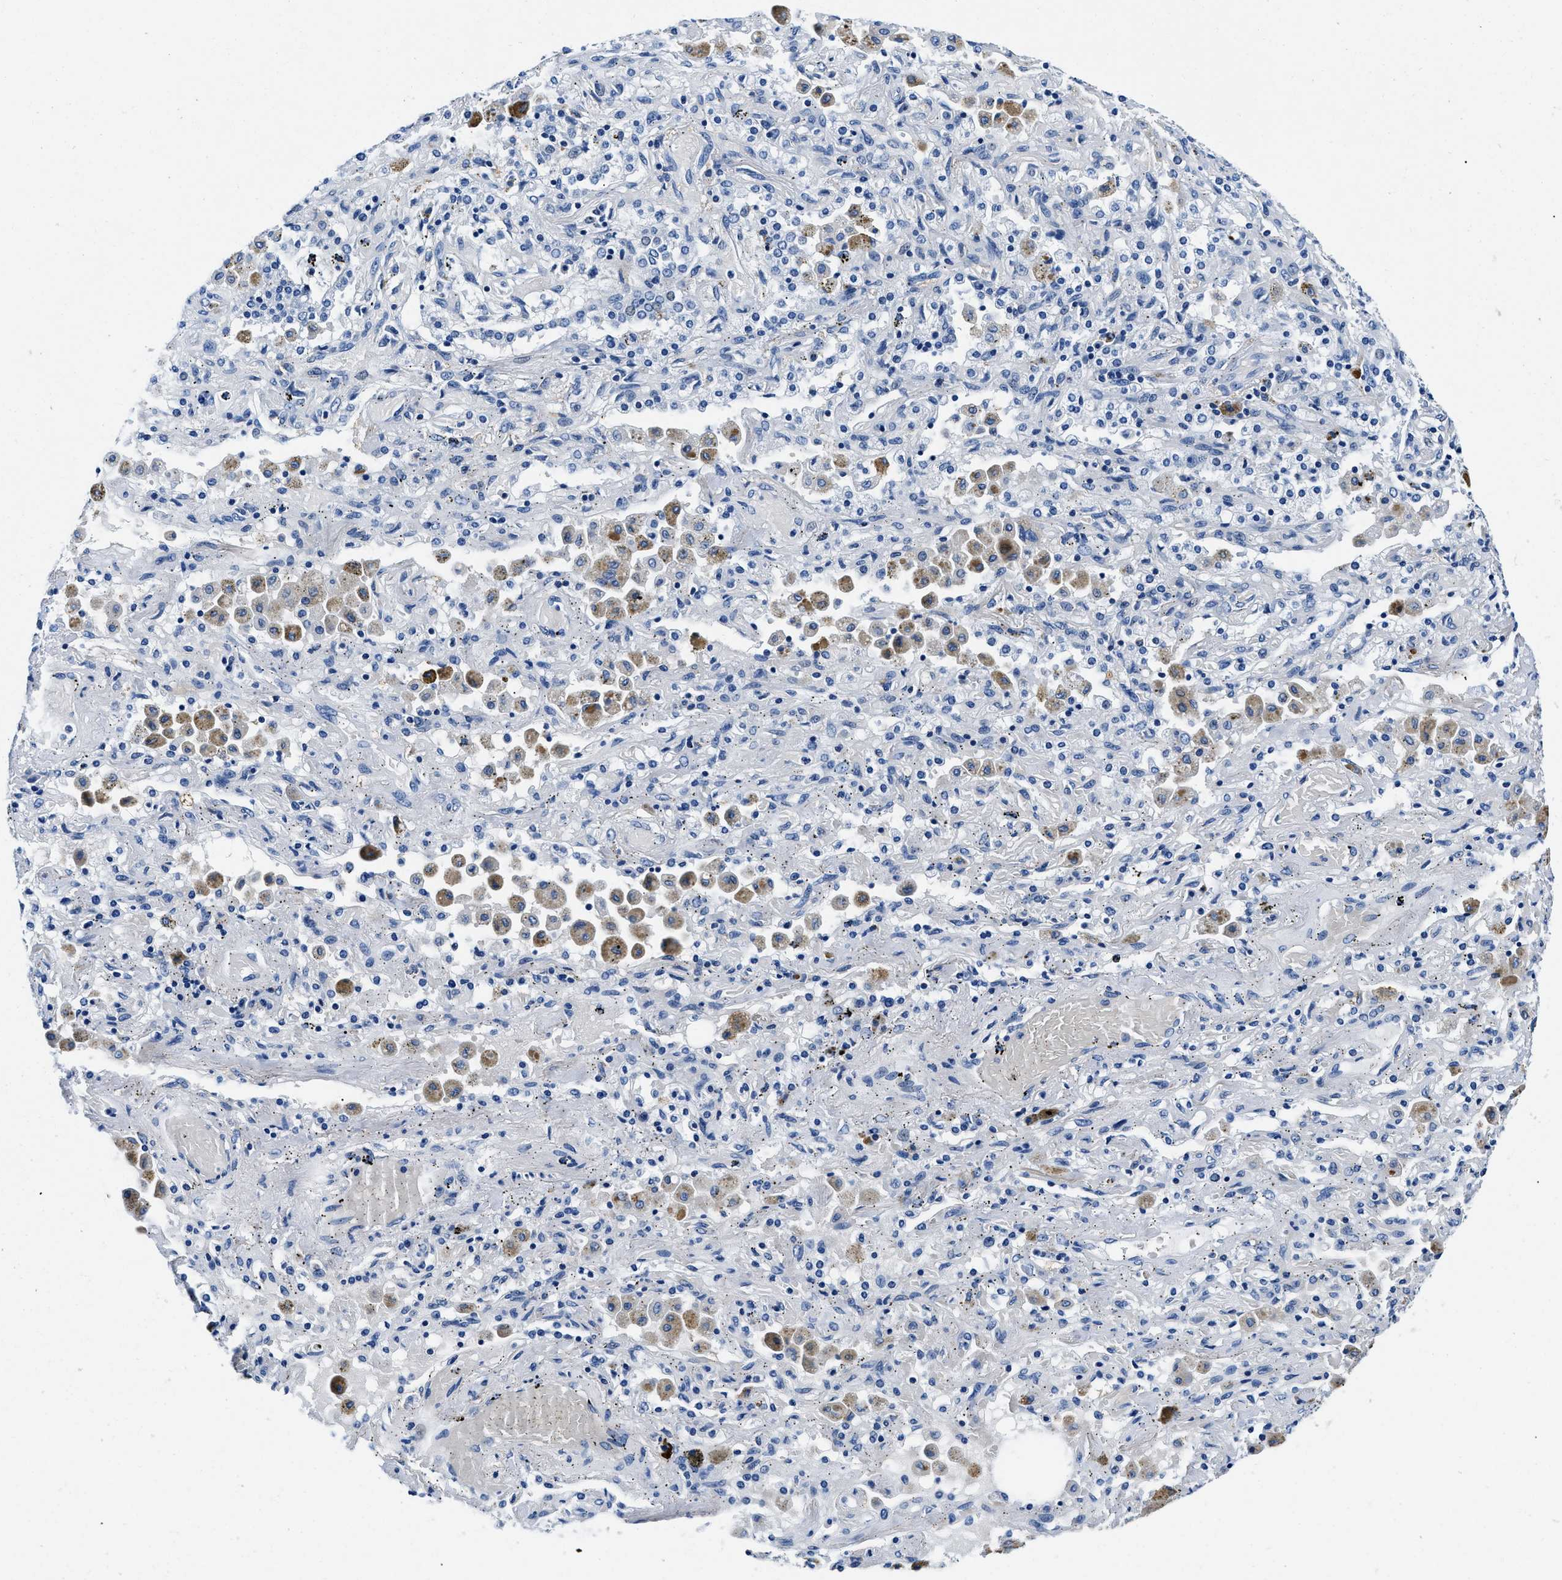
{"staining": {"intensity": "negative", "quantity": "none", "location": "none"}, "tissue": "lung cancer", "cell_type": "Tumor cells", "image_type": "cancer", "snomed": [{"axis": "morphology", "description": "Squamous cell carcinoma, NOS"}, {"axis": "topography", "description": "Lung"}], "caption": "Immunohistochemical staining of human lung squamous cell carcinoma shows no significant staining in tumor cells. The staining was performed using DAB (3,3'-diaminobenzidine) to visualize the protein expression in brown, while the nuclei were stained in blue with hematoxylin (Magnification: 20x).", "gene": "ZFAND3", "patient": {"sex": "female", "age": 47}}